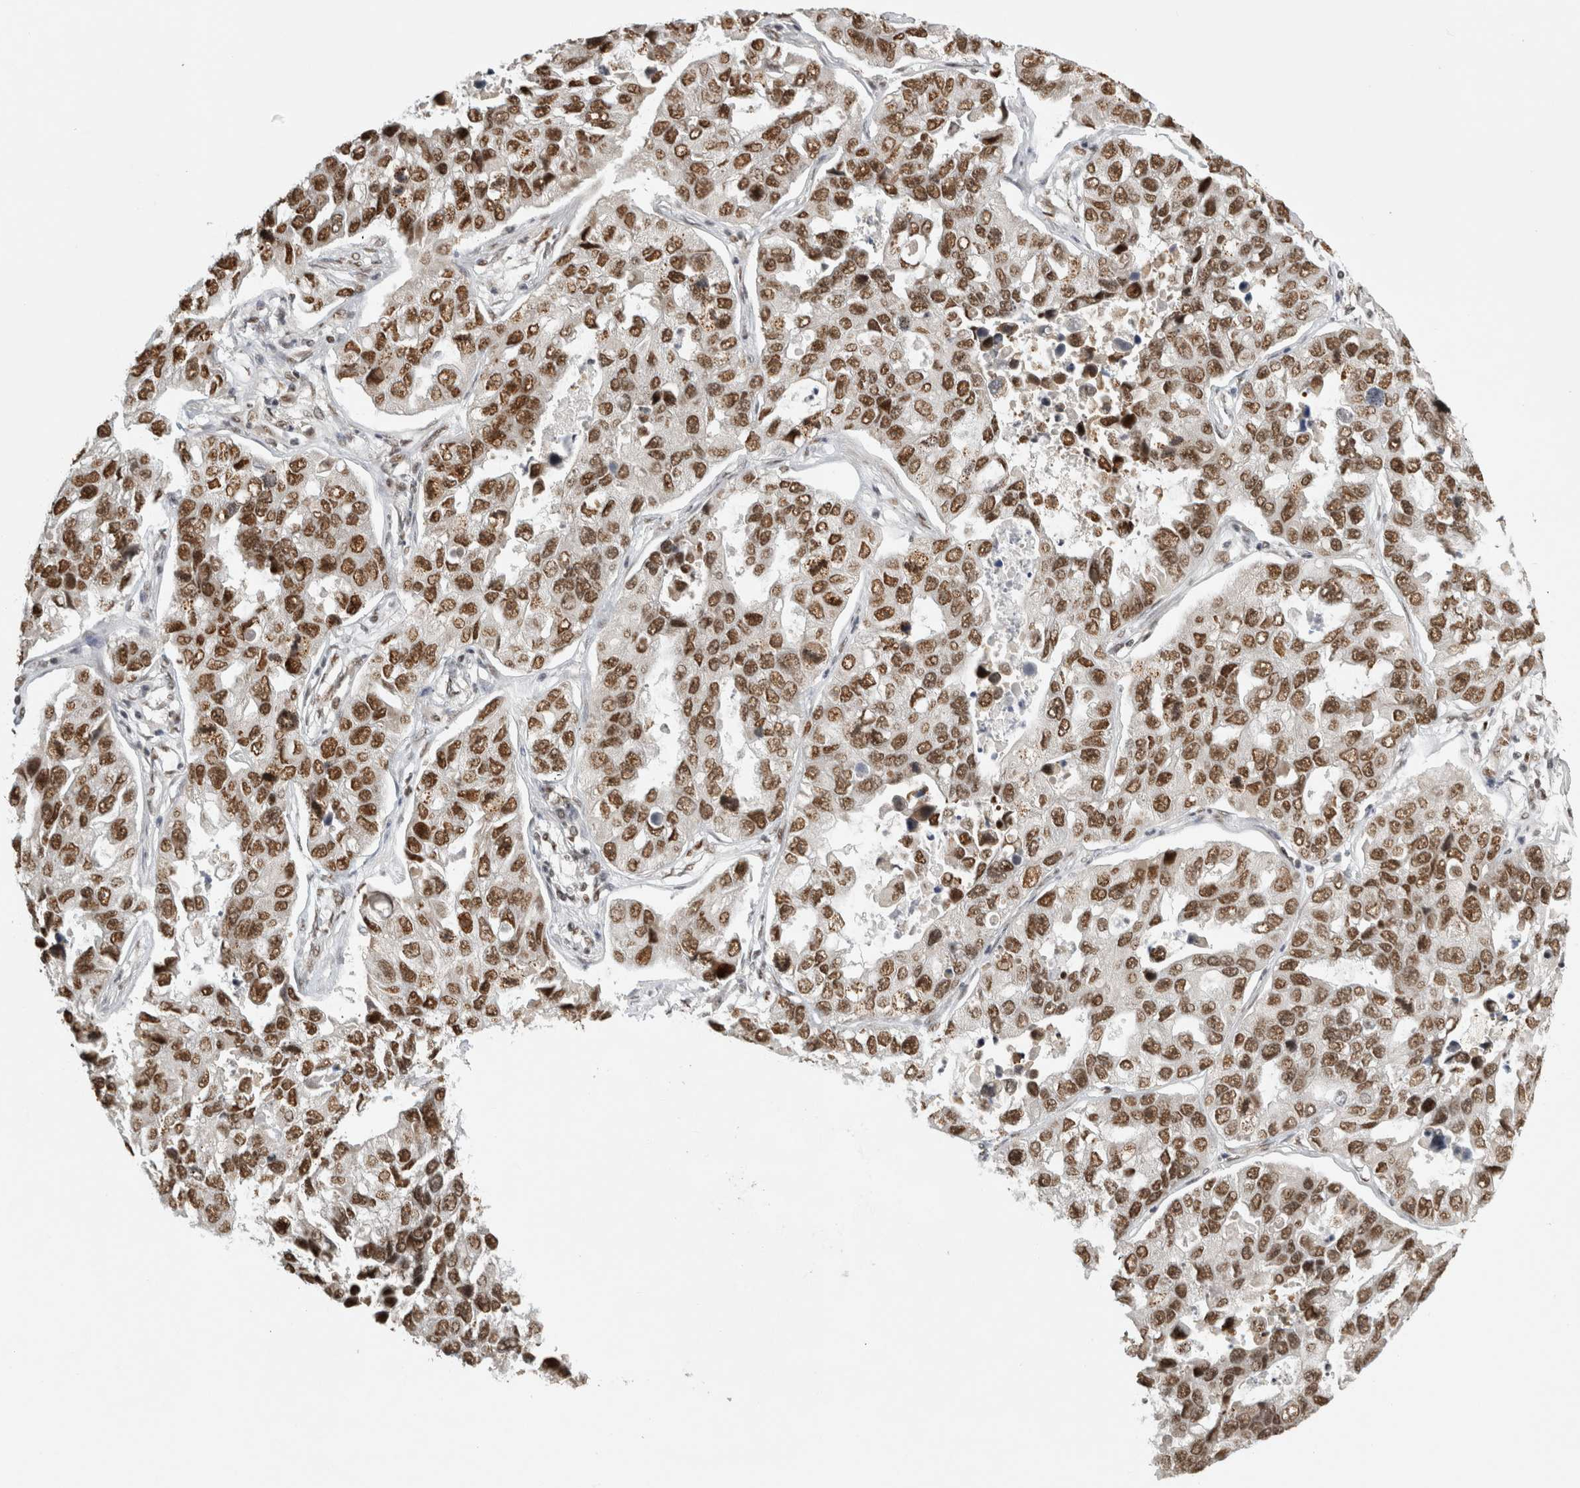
{"staining": {"intensity": "moderate", "quantity": ">75%", "location": "nuclear"}, "tissue": "lung cancer", "cell_type": "Tumor cells", "image_type": "cancer", "snomed": [{"axis": "morphology", "description": "Adenocarcinoma, NOS"}, {"axis": "topography", "description": "Lung"}], "caption": "There is medium levels of moderate nuclear positivity in tumor cells of lung cancer (adenocarcinoma), as demonstrated by immunohistochemical staining (brown color).", "gene": "EBNA1BP2", "patient": {"sex": "male", "age": 64}}